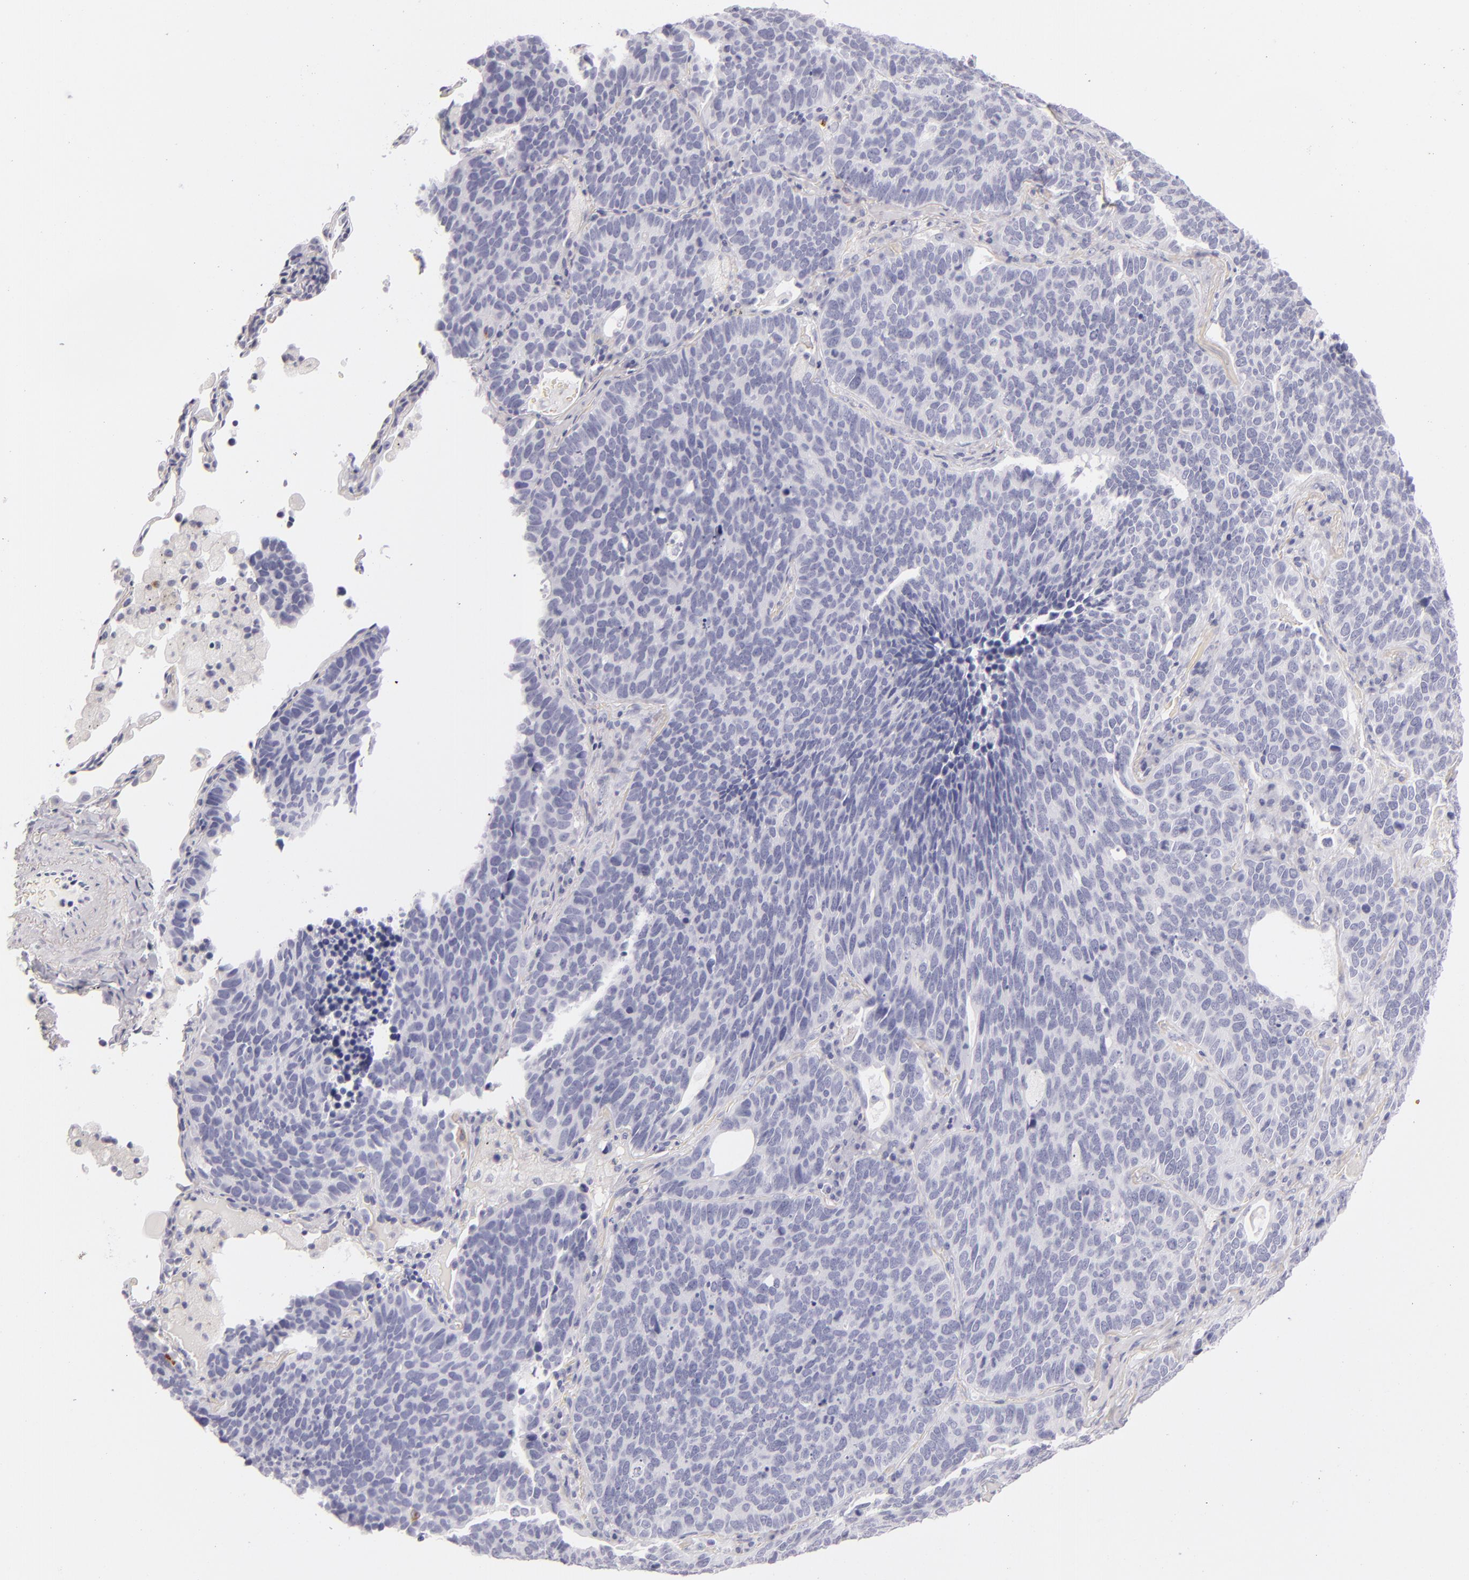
{"staining": {"intensity": "negative", "quantity": "none", "location": "none"}, "tissue": "lung cancer", "cell_type": "Tumor cells", "image_type": "cancer", "snomed": [{"axis": "morphology", "description": "Neoplasm, malignant, NOS"}, {"axis": "topography", "description": "Lung"}], "caption": "Lung cancer was stained to show a protein in brown. There is no significant expression in tumor cells.", "gene": "CD207", "patient": {"sex": "female", "age": 75}}